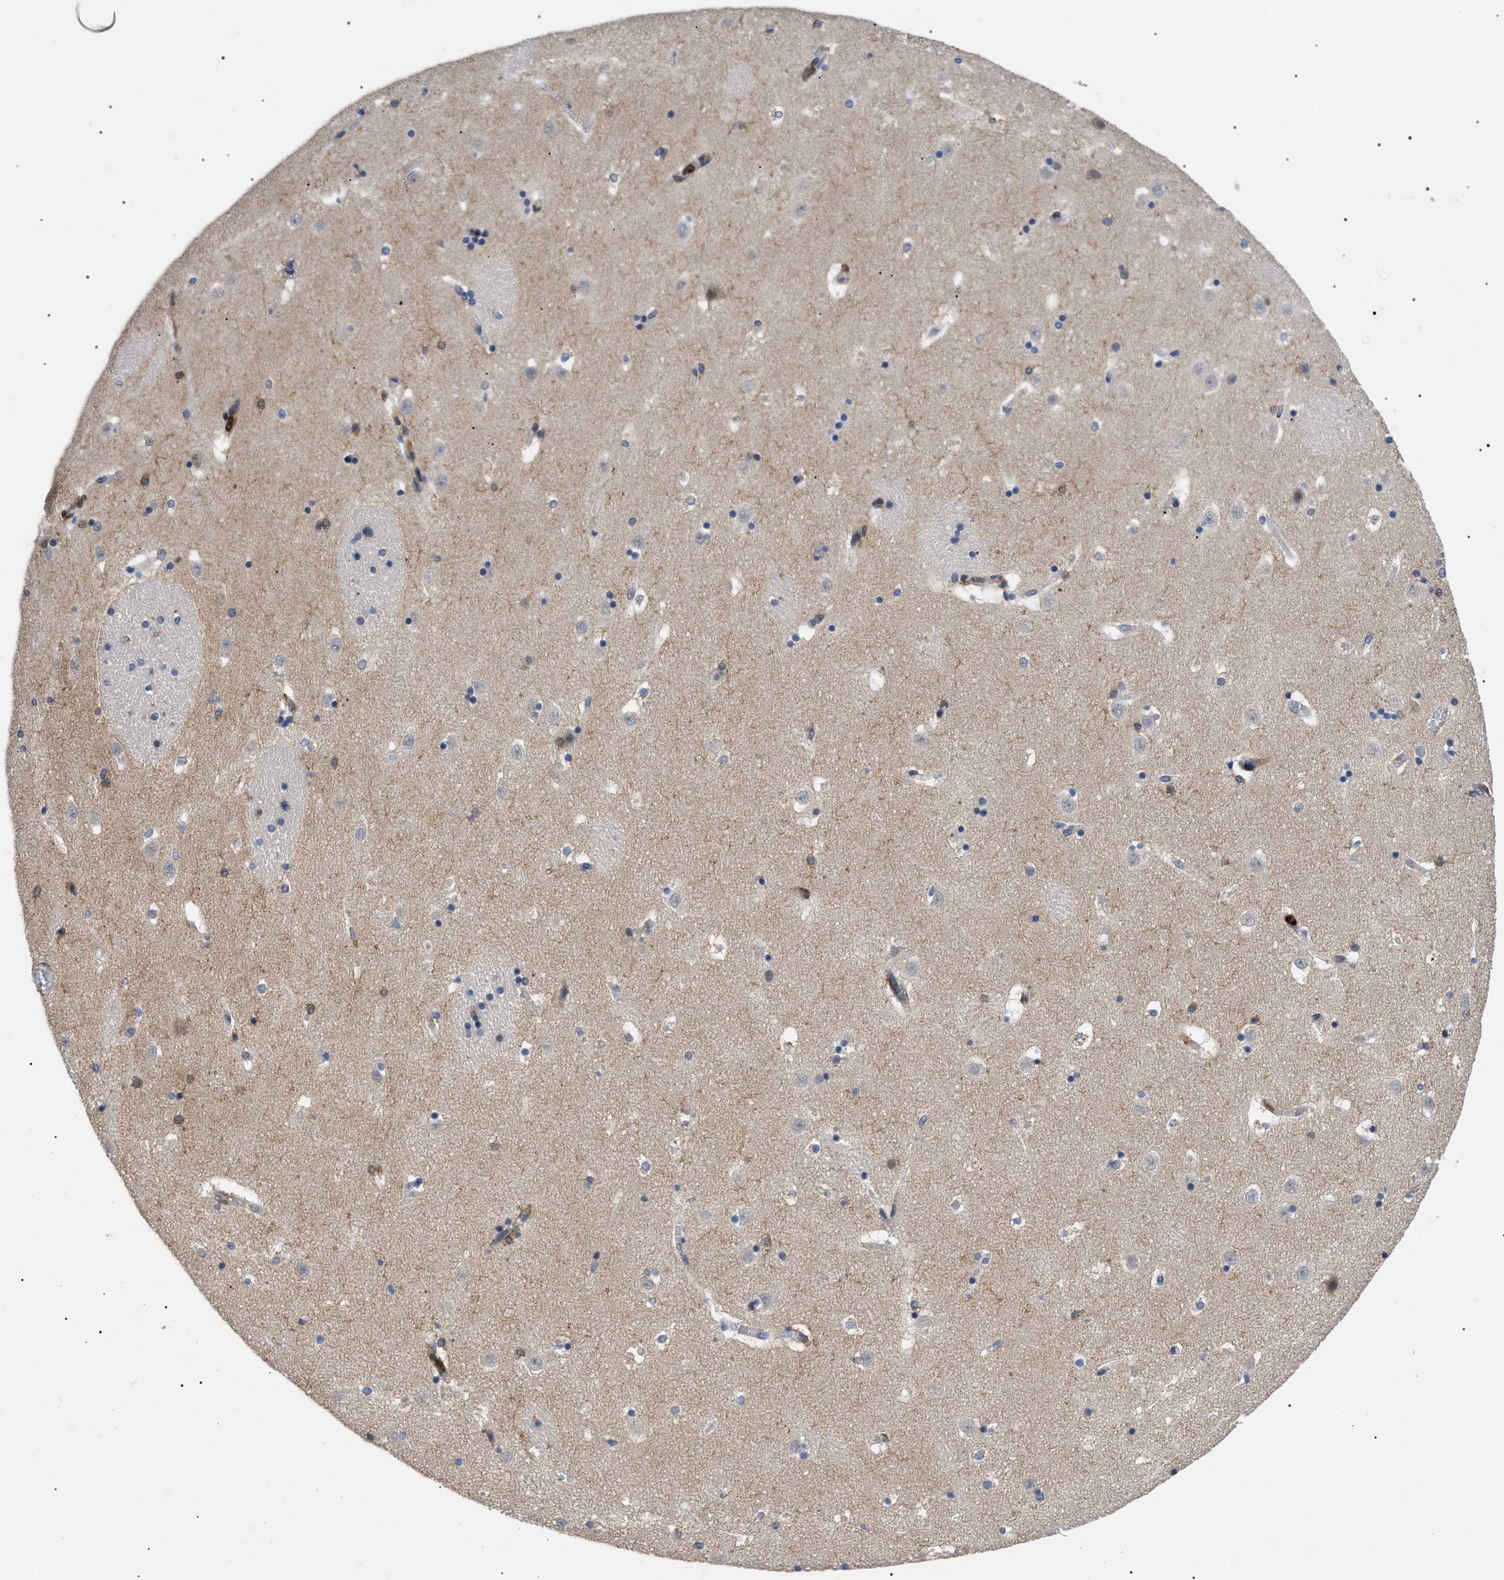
{"staining": {"intensity": "weak", "quantity": "<25%", "location": "cytoplasmic/membranous"}, "tissue": "caudate", "cell_type": "Glial cells", "image_type": "normal", "snomed": [{"axis": "morphology", "description": "Normal tissue, NOS"}, {"axis": "topography", "description": "Lateral ventricle wall"}], "caption": "Immunohistochemical staining of normal caudate reveals no significant expression in glial cells.", "gene": "CD300A", "patient": {"sex": "male", "age": 45}}